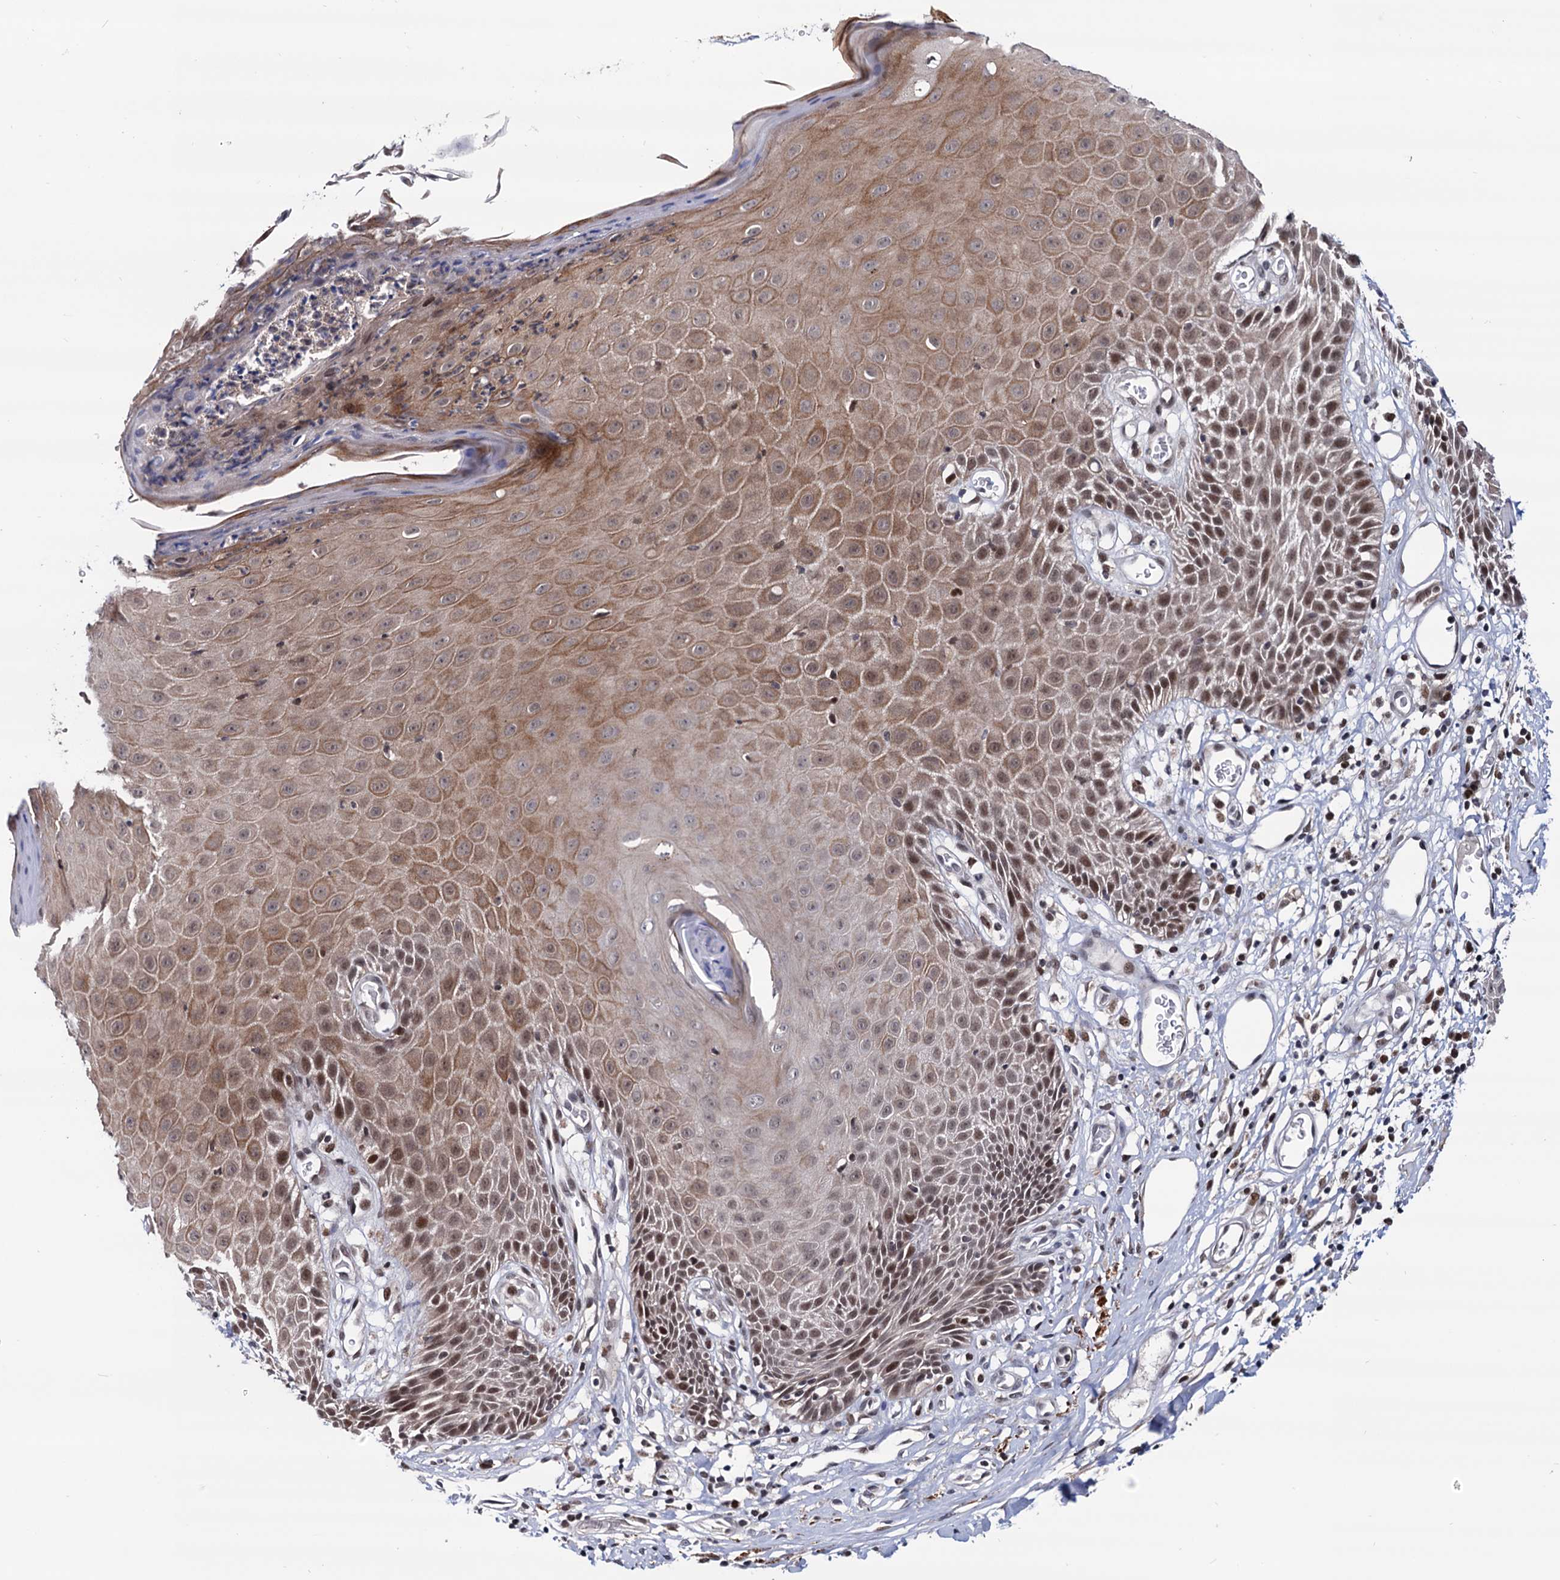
{"staining": {"intensity": "moderate", "quantity": ">75%", "location": "cytoplasmic/membranous,nuclear"}, "tissue": "skin", "cell_type": "Epidermal cells", "image_type": "normal", "snomed": [{"axis": "morphology", "description": "Normal tissue, NOS"}, {"axis": "topography", "description": "Vulva"}], "caption": "Immunohistochemical staining of unremarkable skin exhibits >75% levels of moderate cytoplasmic/membranous,nuclear protein positivity in about >75% of epidermal cells.", "gene": "RNASEH2B", "patient": {"sex": "female", "age": 68}}